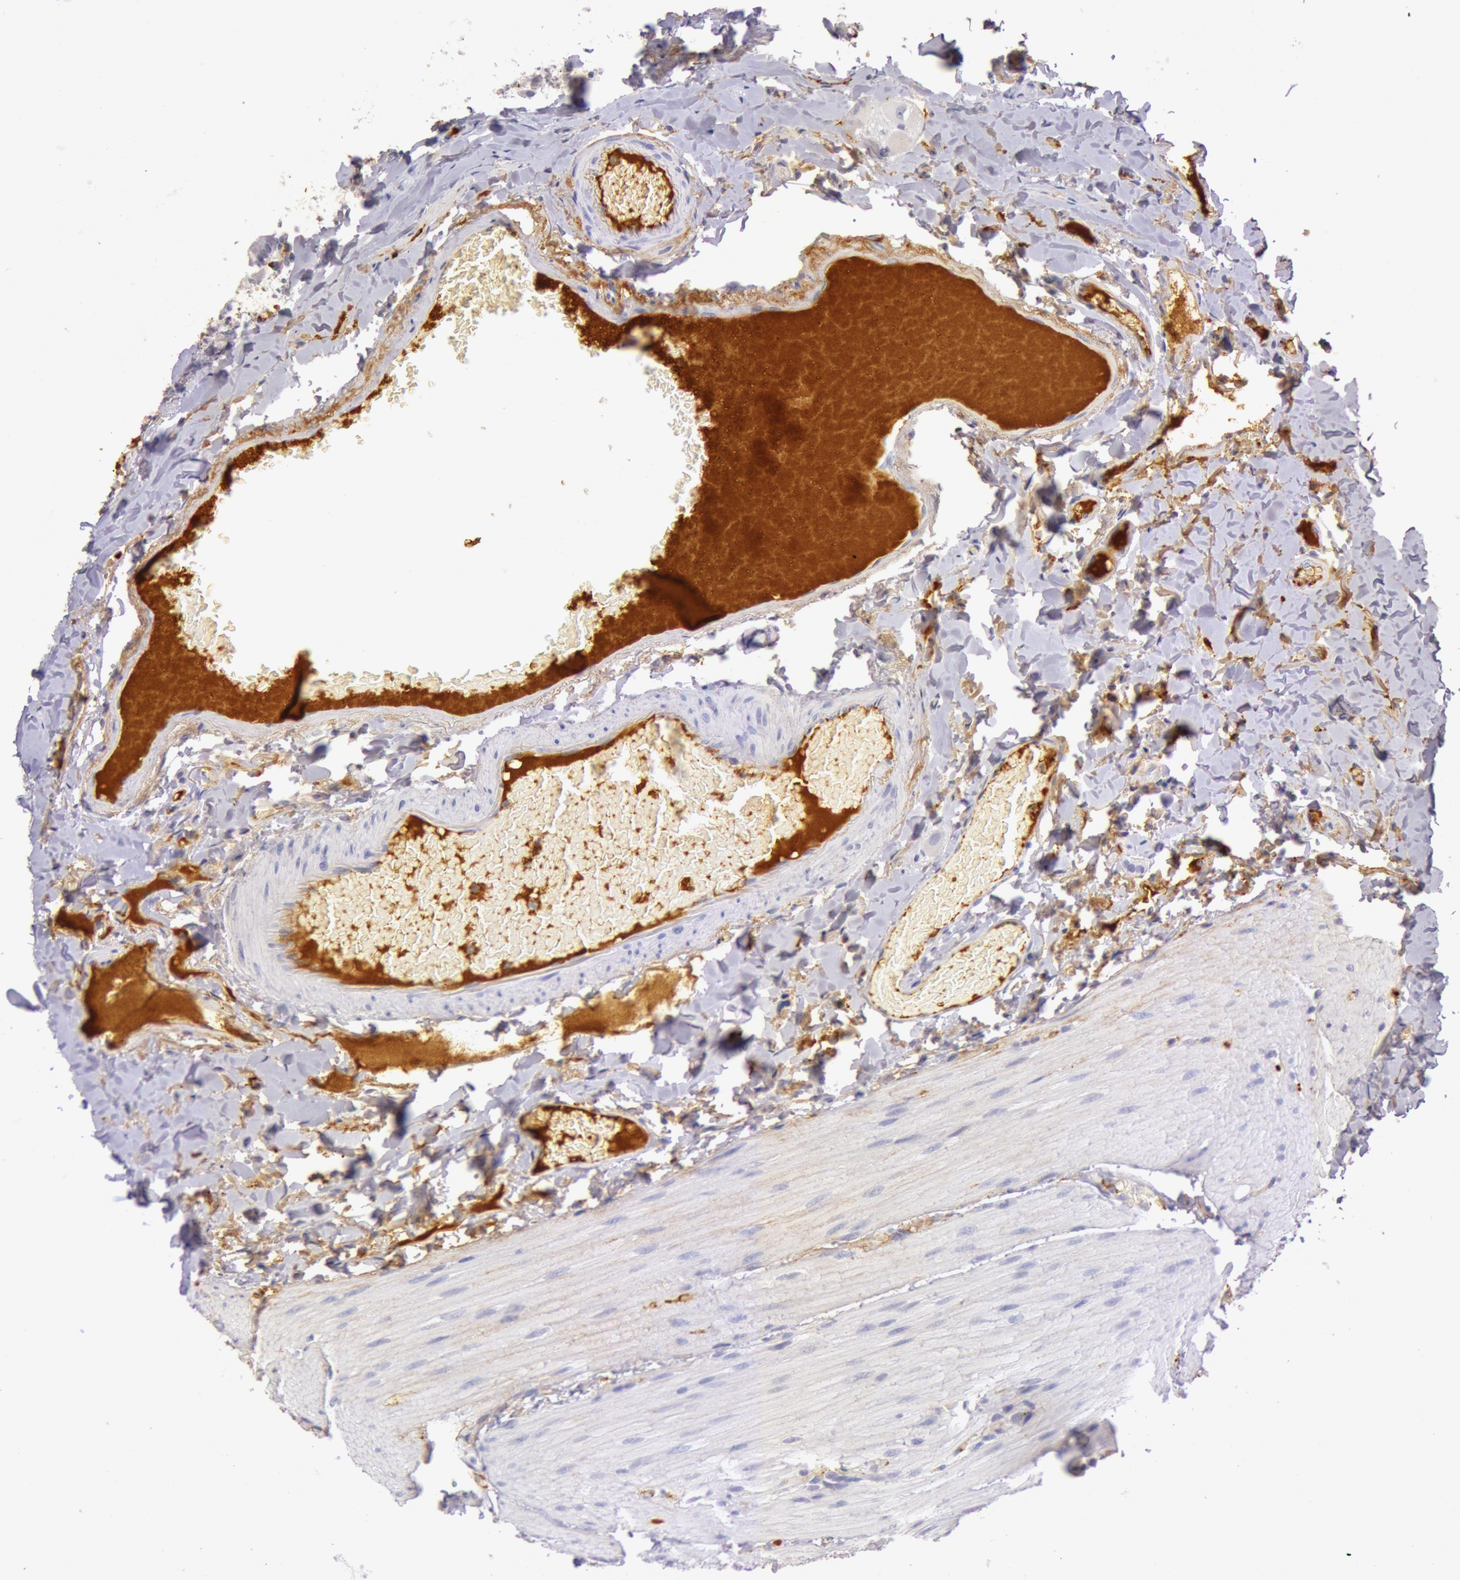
{"staining": {"intensity": "weak", "quantity": "25%-75%", "location": "cytoplasmic/membranous"}, "tissue": "duodenum", "cell_type": "Glandular cells", "image_type": "normal", "snomed": [{"axis": "morphology", "description": "Normal tissue, NOS"}, {"axis": "topography", "description": "Duodenum"}], "caption": "An immunohistochemistry (IHC) image of unremarkable tissue is shown. Protein staining in brown highlights weak cytoplasmic/membranous positivity in duodenum within glandular cells. The staining was performed using DAB, with brown indicating positive protein expression. Nuclei are stained blue with hematoxylin.", "gene": "C4BPA", "patient": {"sex": "male", "age": 66}}